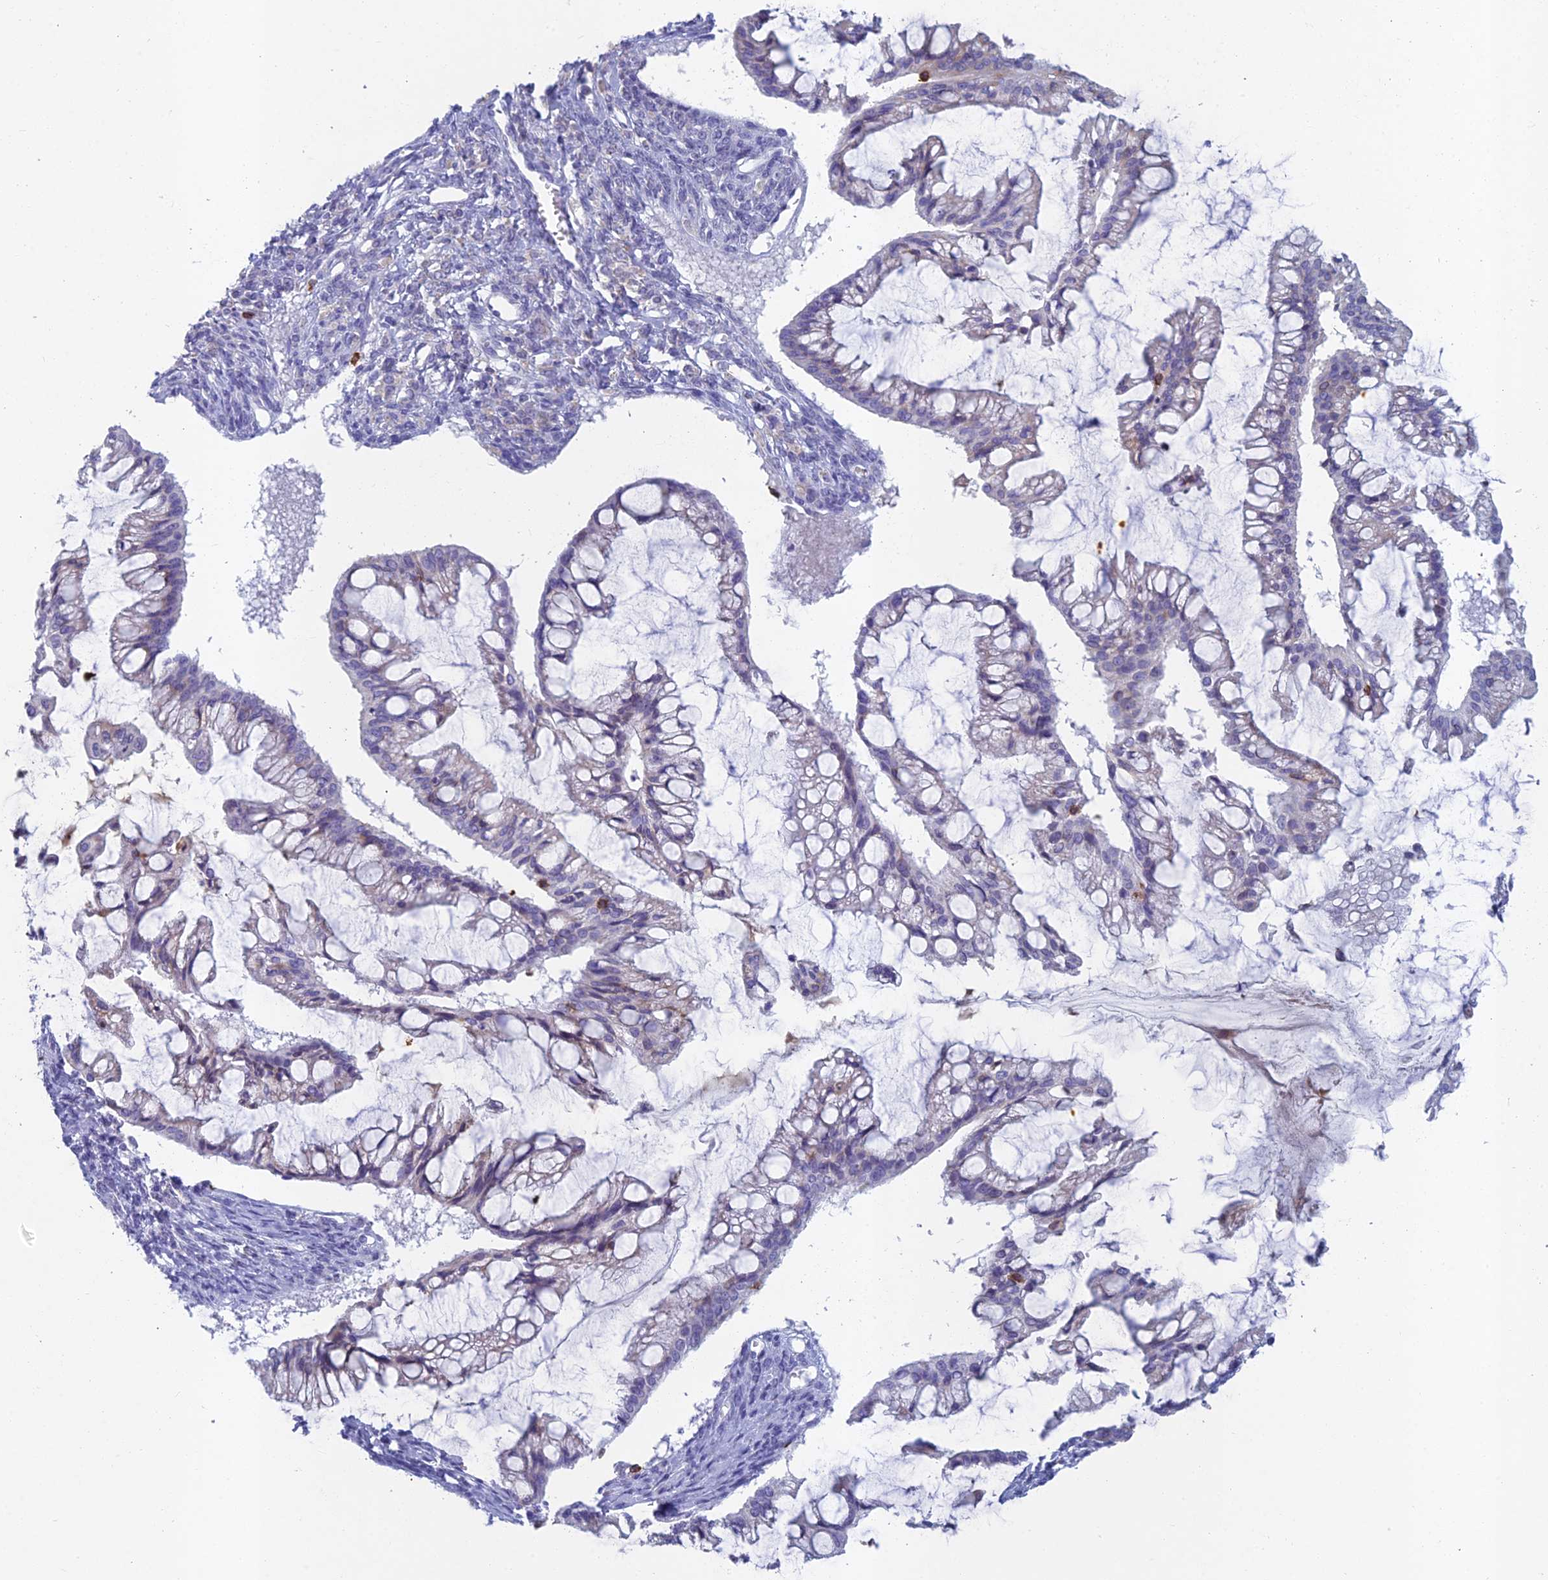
{"staining": {"intensity": "negative", "quantity": "none", "location": "none"}, "tissue": "ovarian cancer", "cell_type": "Tumor cells", "image_type": "cancer", "snomed": [{"axis": "morphology", "description": "Cystadenocarcinoma, mucinous, NOS"}, {"axis": "topography", "description": "Ovary"}], "caption": "The IHC micrograph has no significant staining in tumor cells of ovarian cancer (mucinous cystadenocarcinoma) tissue.", "gene": "ABI3BP", "patient": {"sex": "female", "age": 73}}